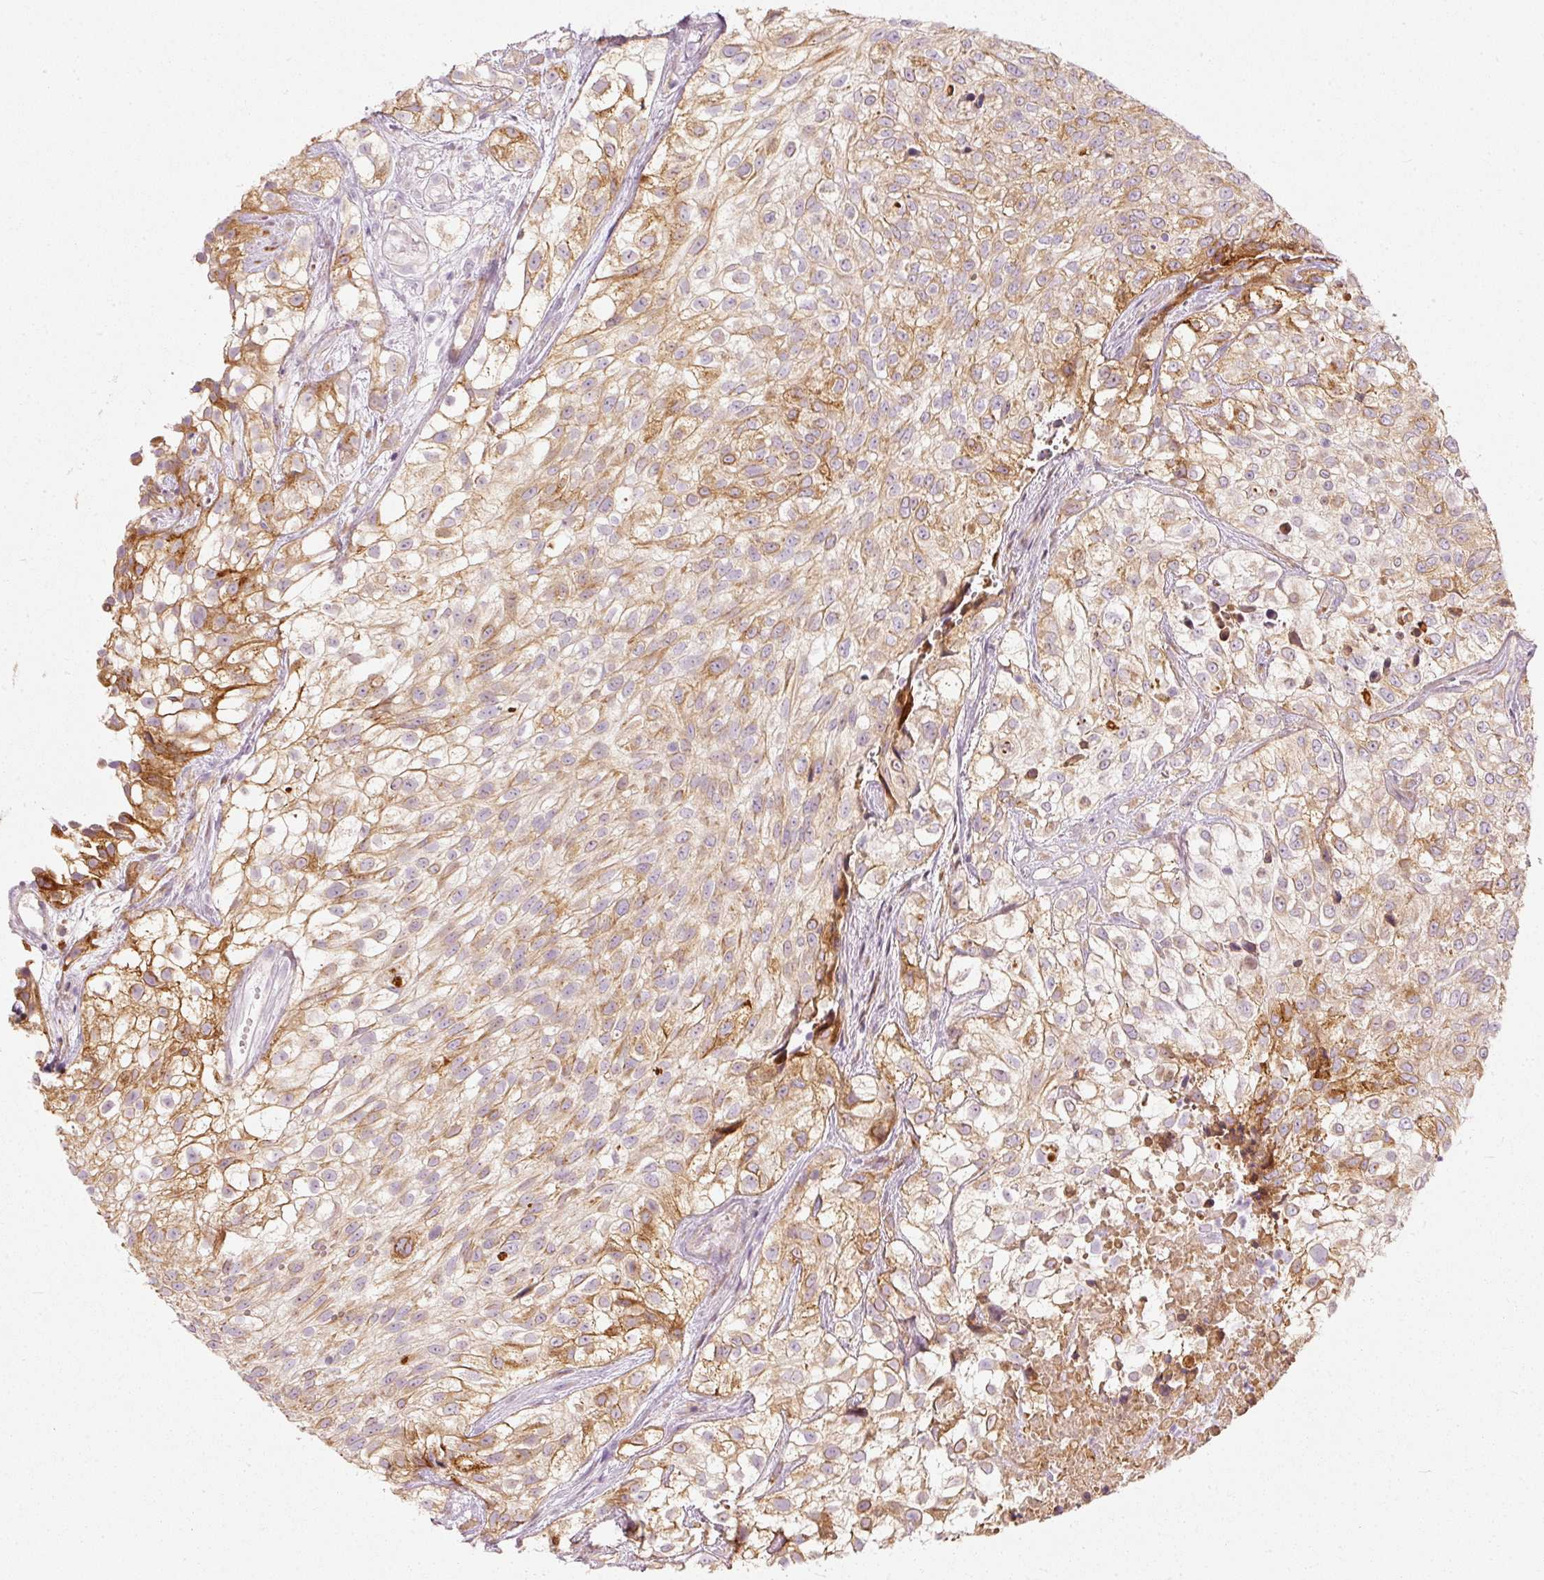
{"staining": {"intensity": "moderate", "quantity": ">75%", "location": "cytoplasmic/membranous"}, "tissue": "urothelial cancer", "cell_type": "Tumor cells", "image_type": "cancer", "snomed": [{"axis": "morphology", "description": "Urothelial carcinoma, High grade"}, {"axis": "topography", "description": "Urinary bladder"}], "caption": "IHC (DAB) staining of urothelial cancer displays moderate cytoplasmic/membranous protein staining in about >75% of tumor cells. (DAB (3,3'-diaminobenzidine) = brown stain, brightfield microscopy at high magnification).", "gene": "SLC20A1", "patient": {"sex": "male", "age": 56}}